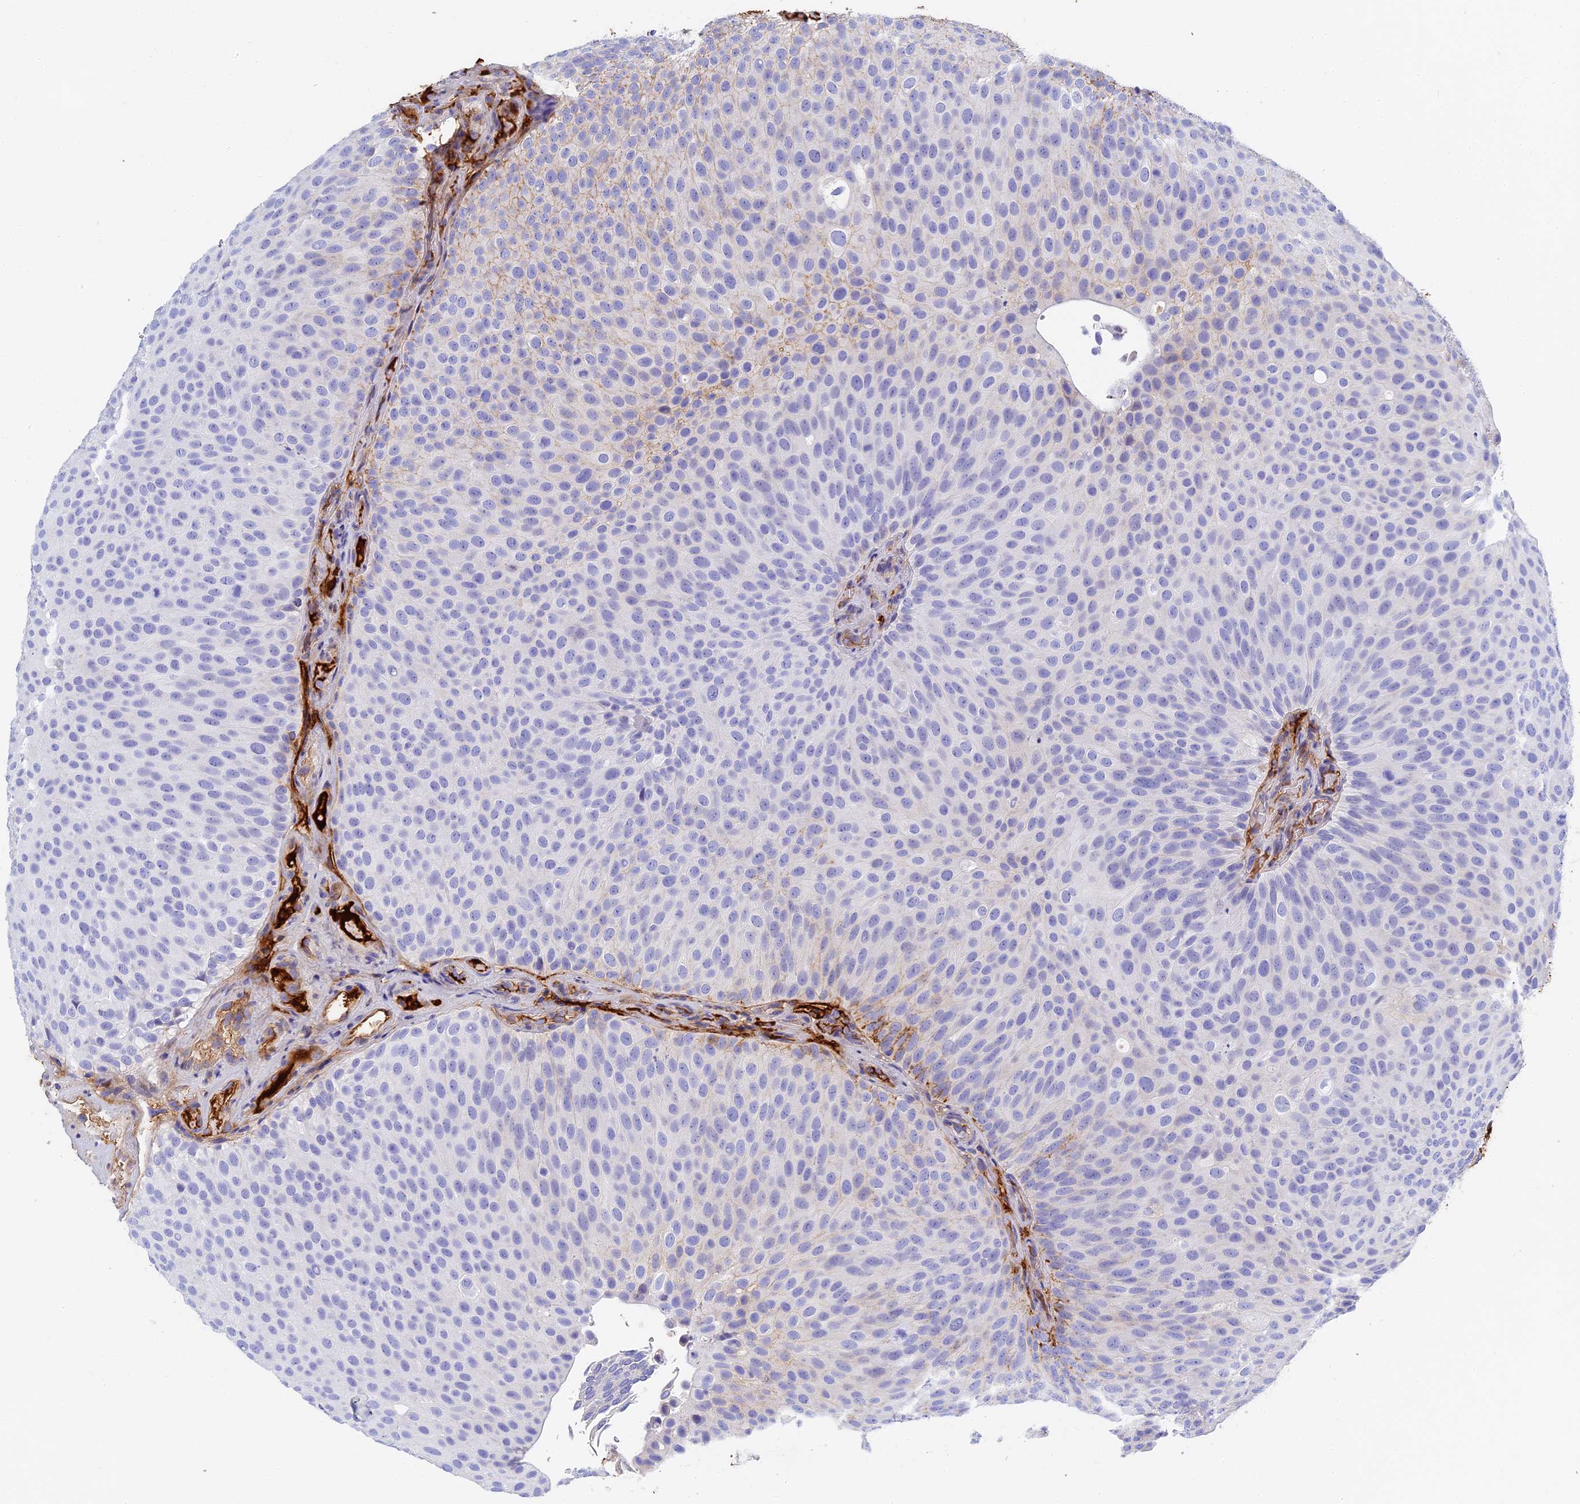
{"staining": {"intensity": "negative", "quantity": "none", "location": "none"}, "tissue": "urothelial cancer", "cell_type": "Tumor cells", "image_type": "cancer", "snomed": [{"axis": "morphology", "description": "Urothelial carcinoma, Low grade"}, {"axis": "topography", "description": "Urinary bladder"}], "caption": "This is an IHC micrograph of human urothelial cancer. There is no expression in tumor cells.", "gene": "ITIH1", "patient": {"sex": "male", "age": 78}}